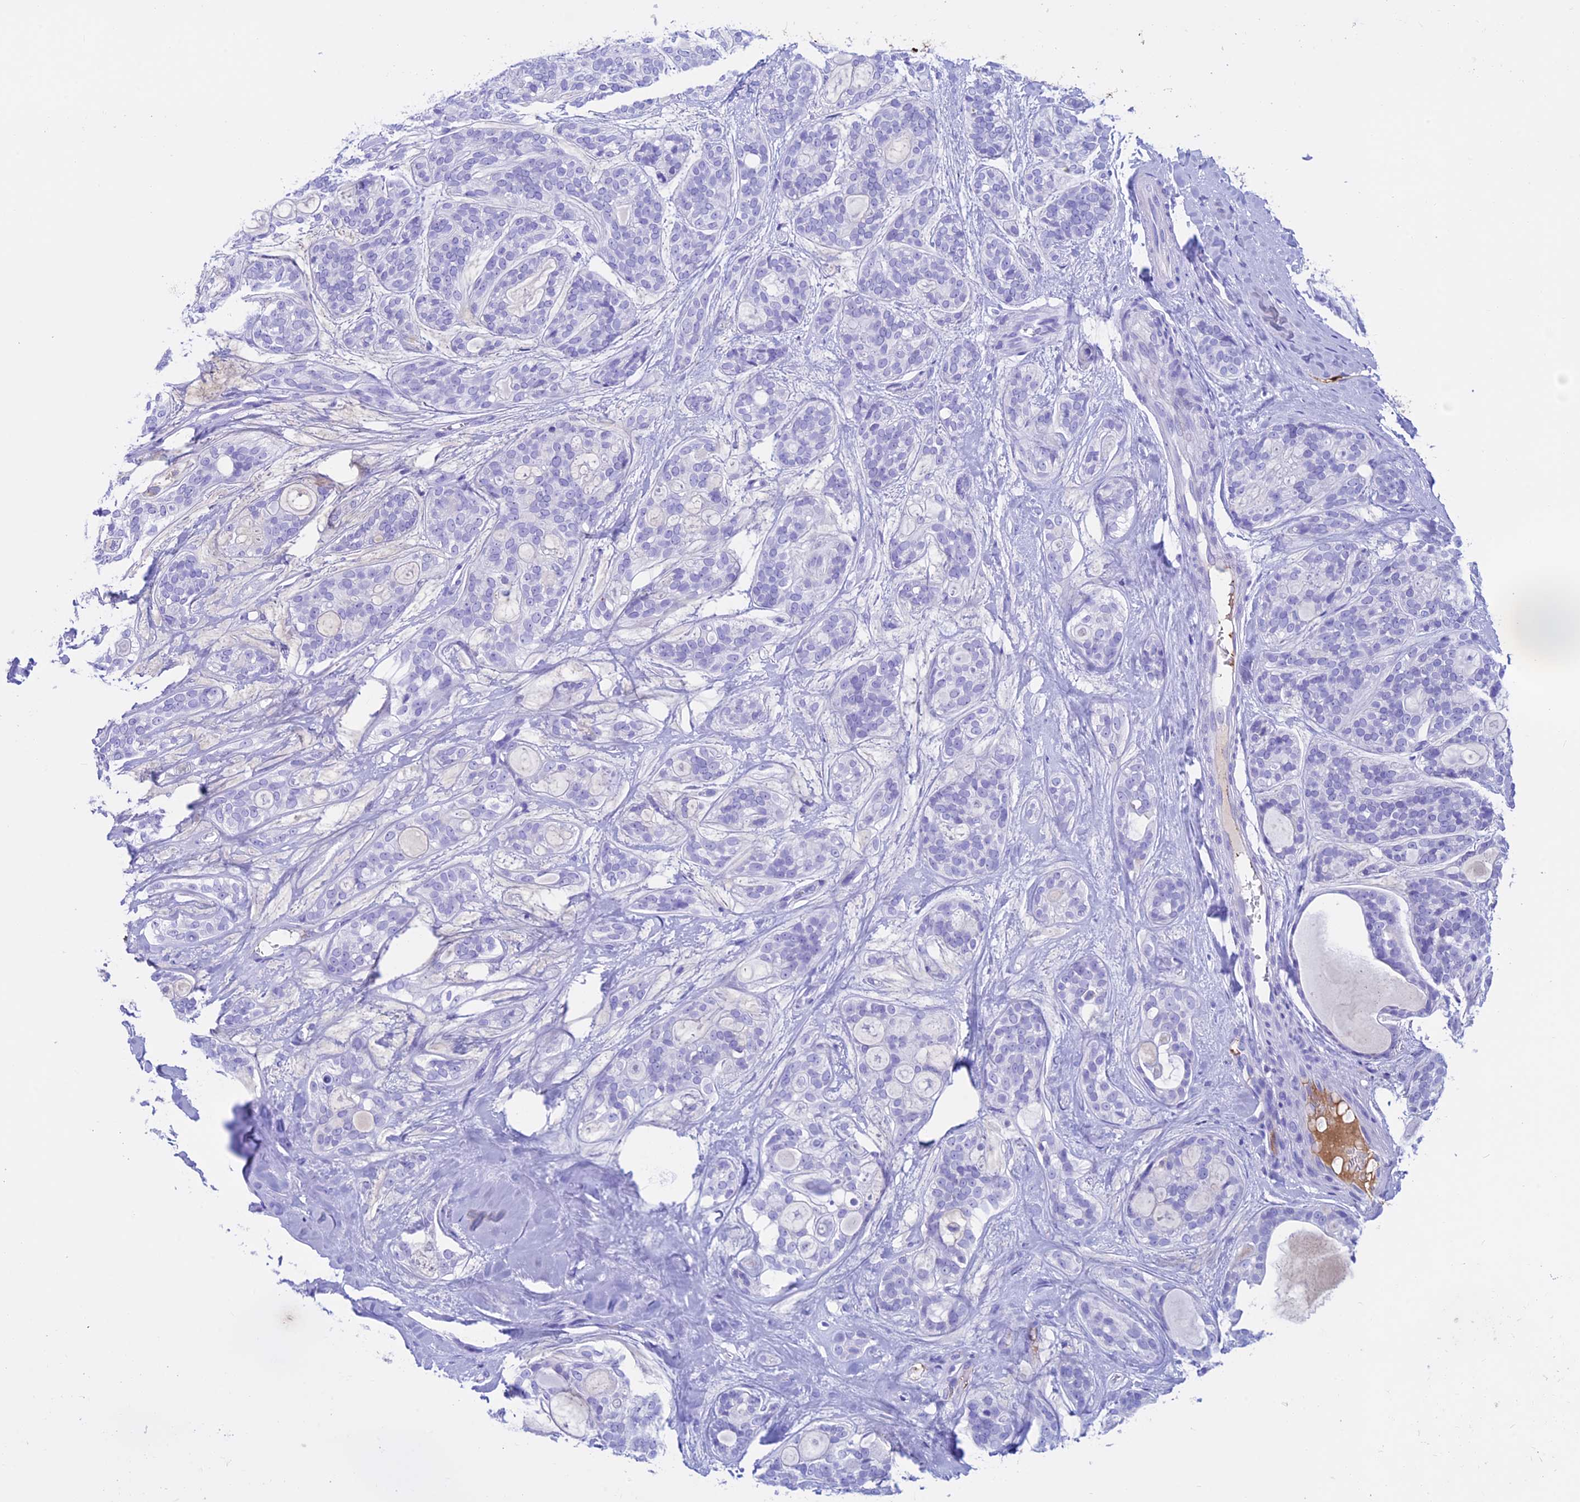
{"staining": {"intensity": "negative", "quantity": "none", "location": "none"}, "tissue": "head and neck cancer", "cell_type": "Tumor cells", "image_type": "cancer", "snomed": [{"axis": "morphology", "description": "Adenocarcinoma, NOS"}, {"axis": "topography", "description": "Head-Neck"}], "caption": "Immunohistochemistry (IHC) image of human head and neck adenocarcinoma stained for a protein (brown), which reveals no positivity in tumor cells. (Immunohistochemistry, brightfield microscopy, high magnification).", "gene": "IGSF6", "patient": {"sex": "male", "age": 66}}